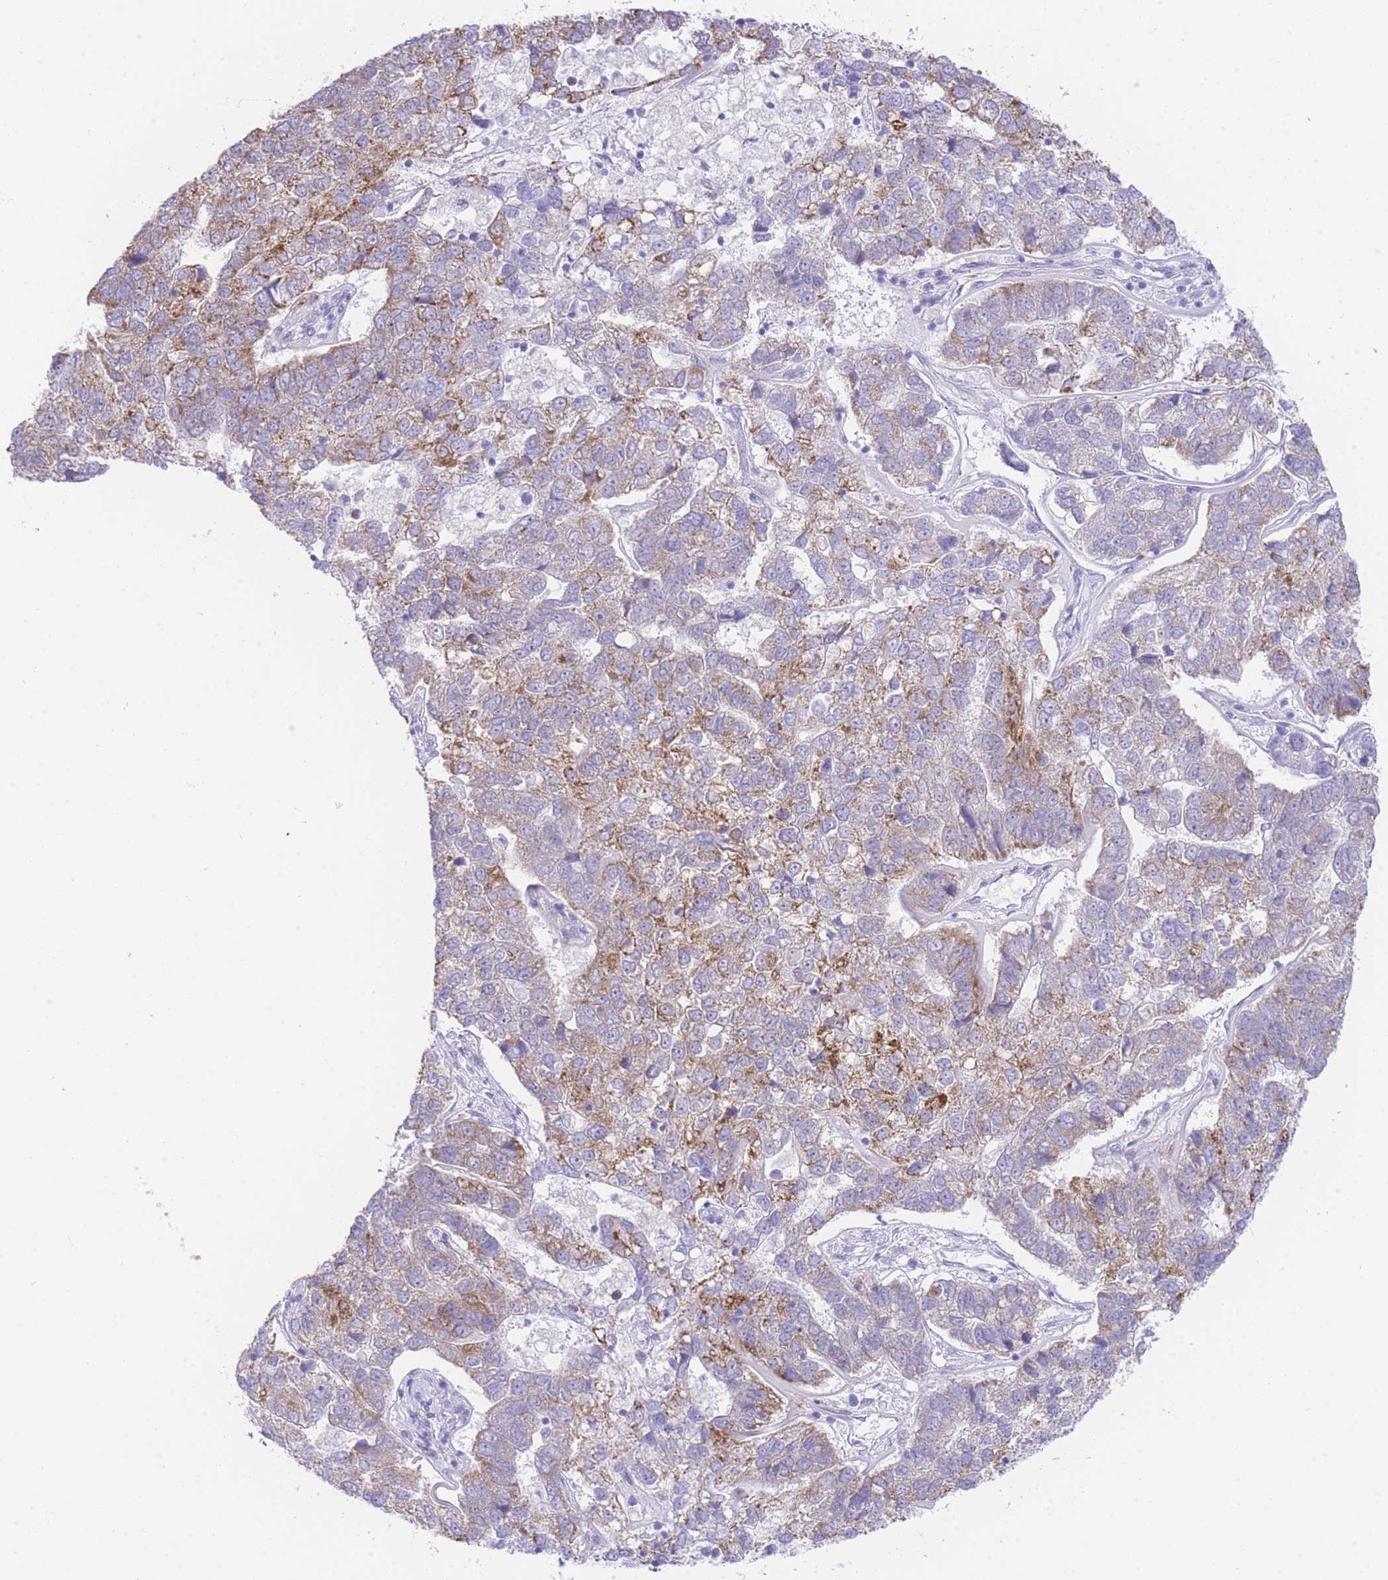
{"staining": {"intensity": "moderate", "quantity": "25%-75%", "location": "cytoplasmic/membranous"}, "tissue": "pancreatic cancer", "cell_type": "Tumor cells", "image_type": "cancer", "snomed": [{"axis": "morphology", "description": "Adenocarcinoma, NOS"}, {"axis": "topography", "description": "Pancreas"}], "caption": "Immunohistochemical staining of pancreatic cancer (adenocarcinoma) demonstrates medium levels of moderate cytoplasmic/membranous expression in about 25%-75% of tumor cells.", "gene": "ACSM4", "patient": {"sex": "female", "age": 61}}